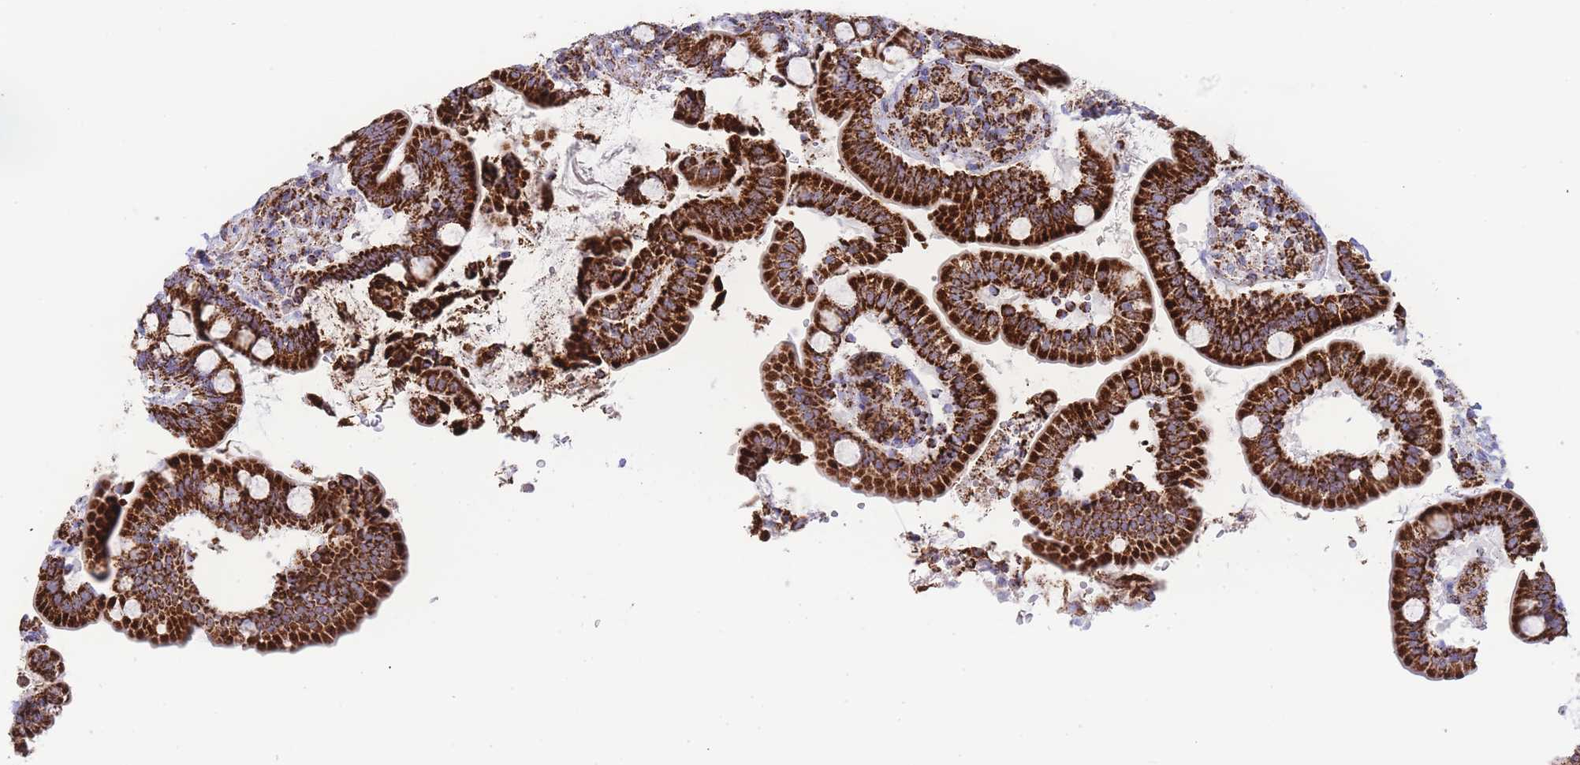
{"staining": {"intensity": "strong", "quantity": ">75%", "location": "cytoplasmic/membranous"}, "tissue": "small intestine", "cell_type": "Glandular cells", "image_type": "normal", "snomed": [{"axis": "morphology", "description": "Normal tissue, NOS"}, {"axis": "topography", "description": "Small intestine"}], "caption": "Protein analysis of benign small intestine shows strong cytoplasmic/membranous expression in about >75% of glandular cells.", "gene": "GSTM1", "patient": {"sex": "female", "age": 64}}